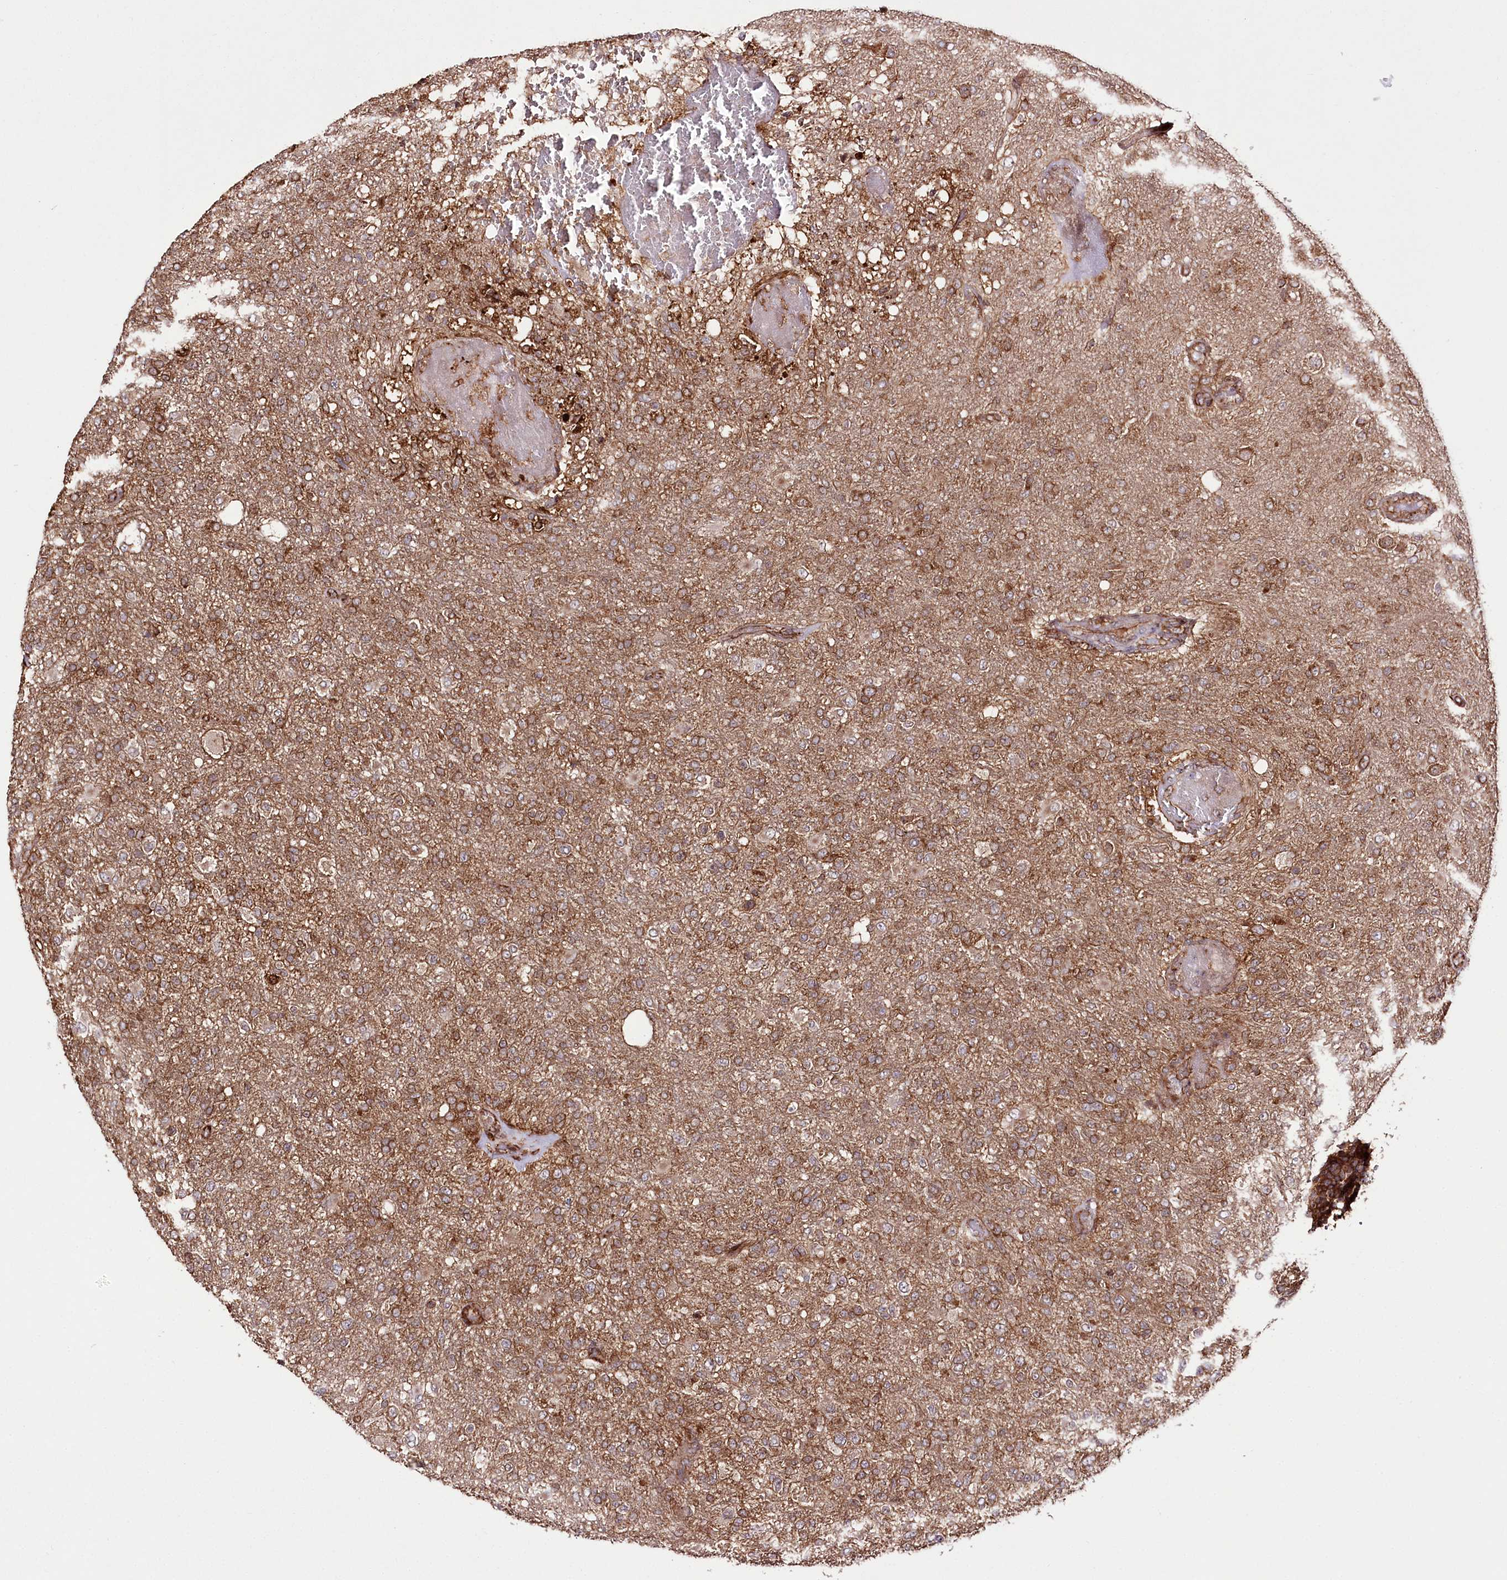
{"staining": {"intensity": "moderate", "quantity": ">75%", "location": "cytoplasmic/membranous"}, "tissue": "glioma", "cell_type": "Tumor cells", "image_type": "cancer", "snomed": [{"axis": "morphology", "description": "Glioma, malignant, High grade"}, {"axis": "topography", "description": "Brain"}], "caption": "The micrograph reveals a brown stain indicating the presence of a protein in the cytoplasmic/membranous of tumor cells in glioma.", "gene": "DHX29", "patient": {"sex": "female", "age": 74}}